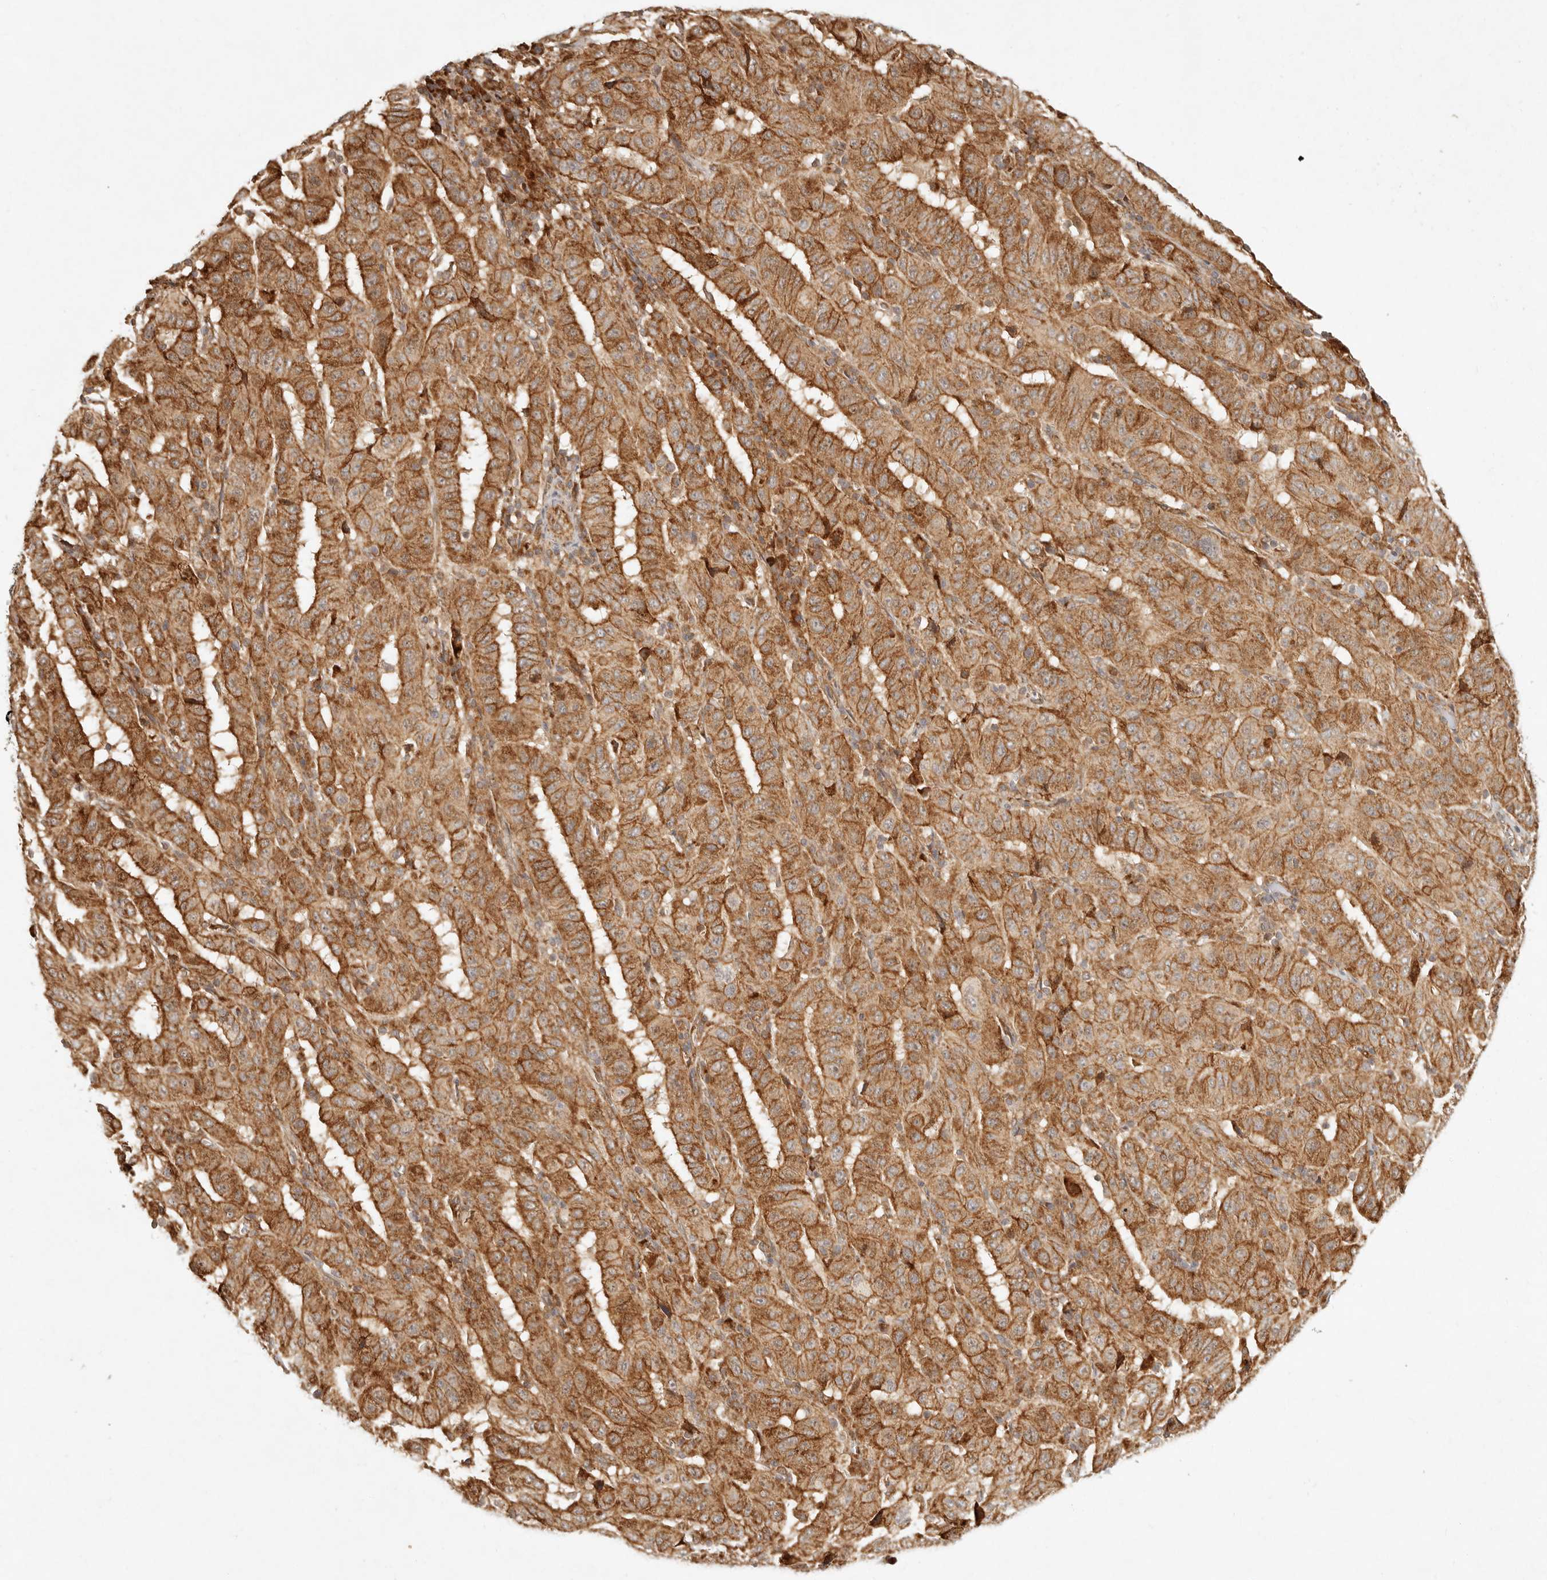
{"staining": {"intensity": "strong", "quantity": ">75%", "location": "cytoplasmic/membranous"}, "tissue": "pancreatic cancer", "cell_type": "Tumor cells", "image_type": "cancer", "snomed": [{"axis": "morphology", "description": "Adenocarcinoma, NOS"}, {"axis": "topography", "description": "Pancreas"}], "caption": "High-magnification brightfield microscopy of pancreatic cancer (adenocarcinoma) stained with DAB (brown) and counterstained with hematoxylin (blue). tumor cells exhibit strong cytoplasmic/membranous positivity is identified in about>75% of cells.", "gene": "KLHL38", "patient": {"sex": "male", "age": 63}}